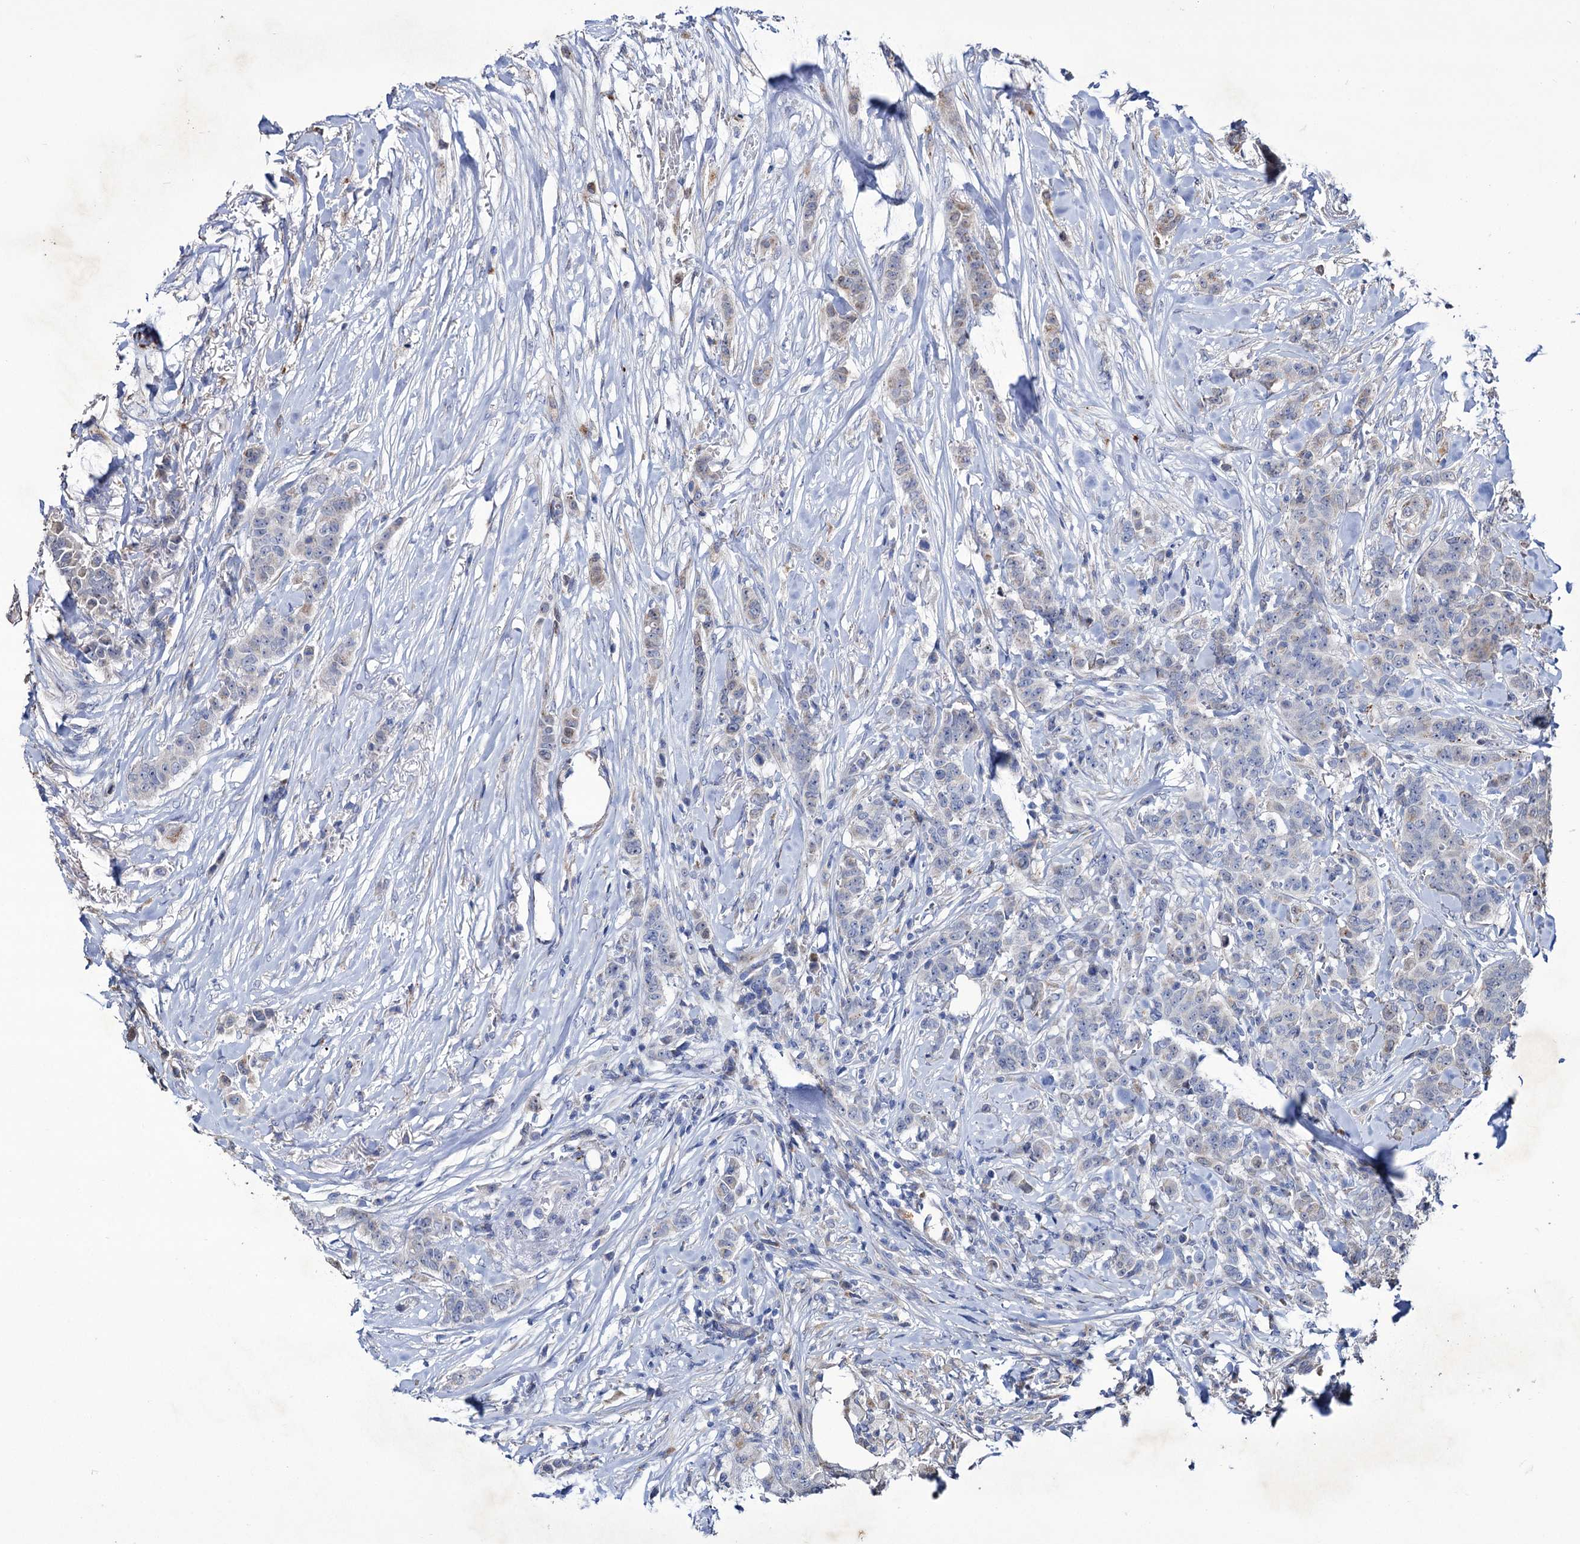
{"staining": {"intensity": "weak", "quantity": "<25%", "location": "cytoplasmic/membranous"}, "tissue": "breast cancer", "cell_type": "Tumor cells", "image_type": "cancer", "snomed": [{"axis": "morphology", "description": "Duct carcinoma"}, {"axis": "topography", "description": "Breast"}], "caption": "Human breast cancer stained for a protein using immunohistochemistry (IHC) exhibits no staining in tumor cells.", "gene": "TUBGCP5", "patient": {"sex": "female", "age": 40}}